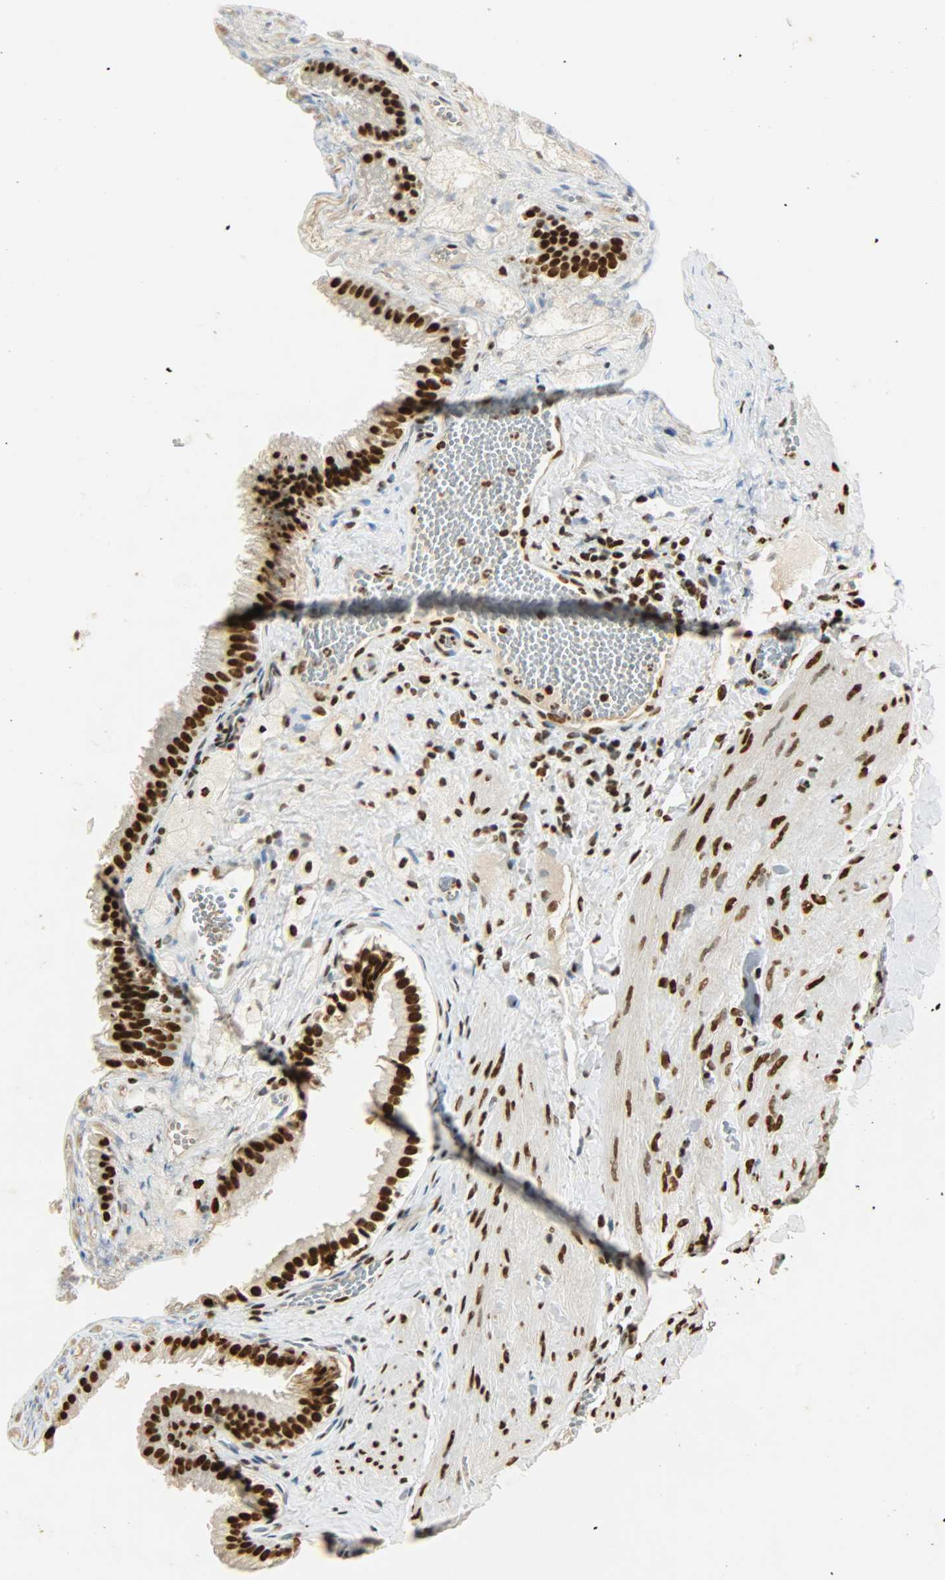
{"staining": {"intensity": "strong", "quantity": ">75%", "location": "nuclear"}, "tissue": "gallbladder", "cell_type": "Glandular cells", "image_type": "normal", "snomed": [{"axis": "morphology", "description": "Normal tissue, NOS"}, {"axis": "topography", "description": "Gallbladder"}], "caption": "Gallbladder stained with DAB immunohistochemistry reveals high levels of strong nuclear expression in about >75% of glandular cells.", "gene": "KHDRBS1", "patient": {"sex": "female", "age": 24}}